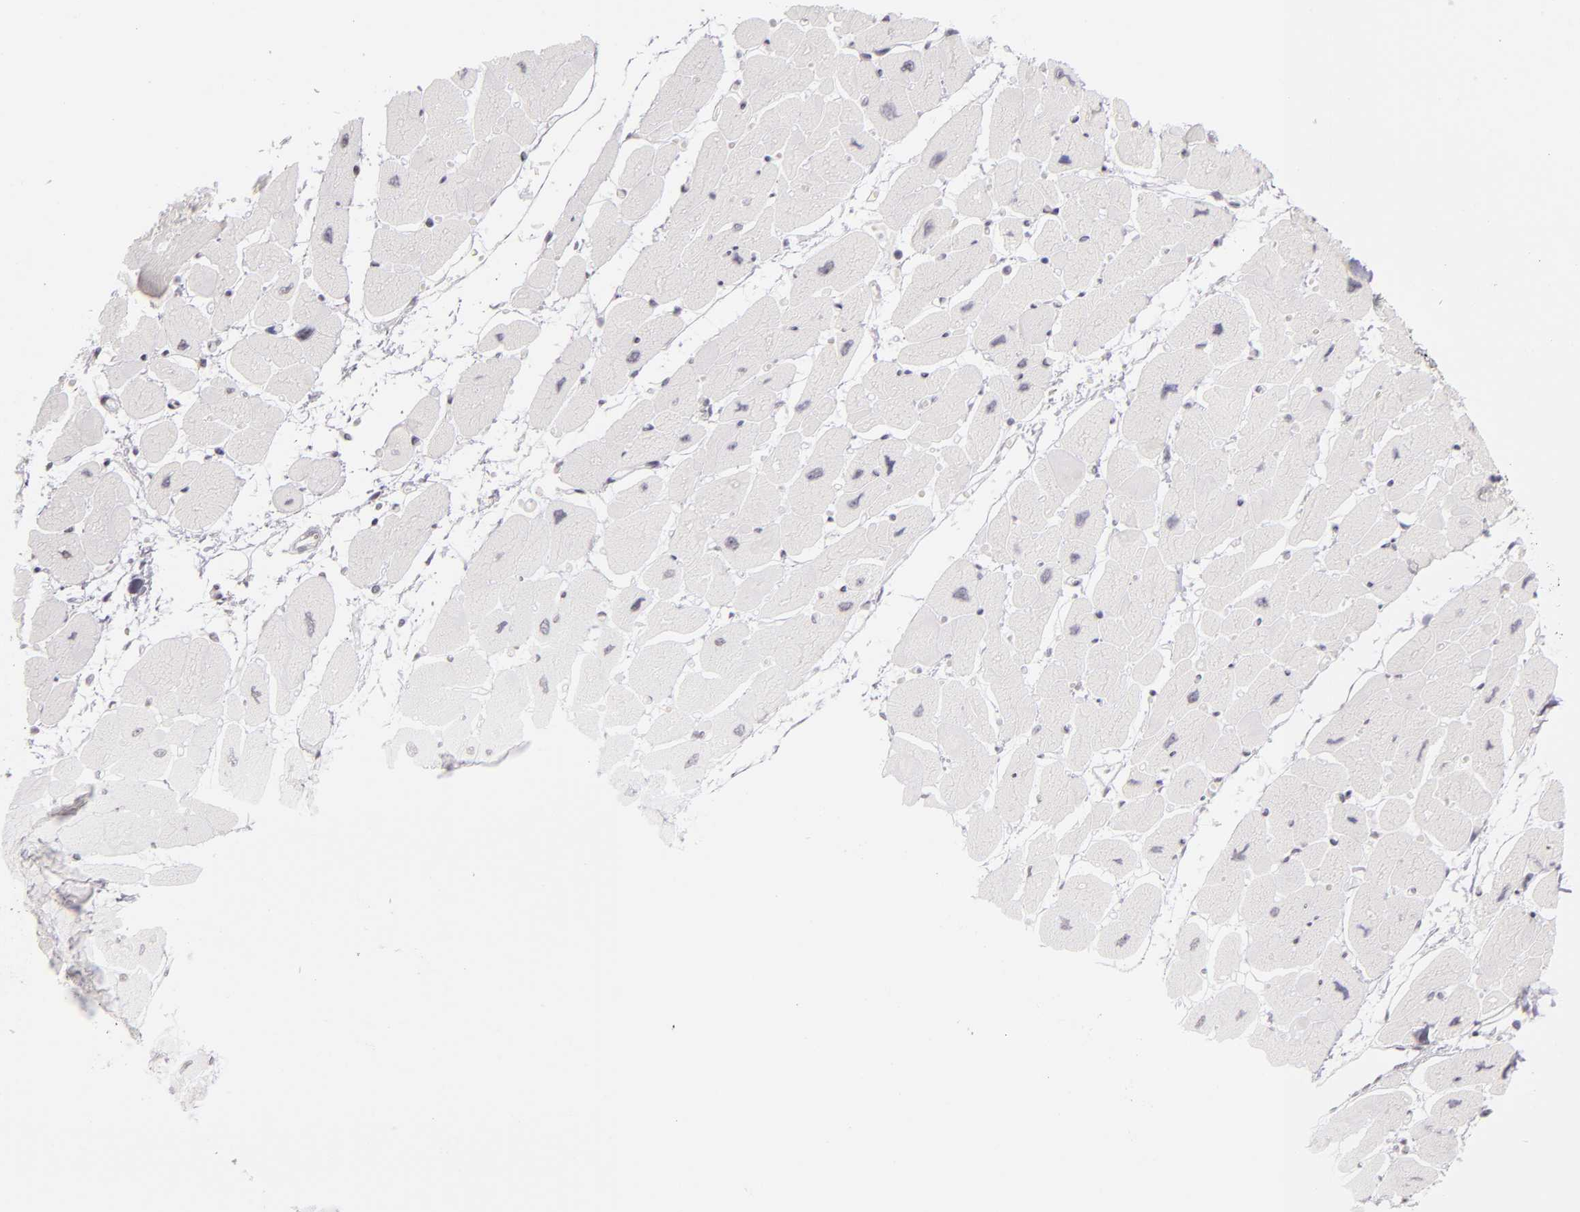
{"staining": {"intensity": "negative", "quantity": "none", "location": "none"}, "tissue": "heart muscle", "cell_type": "Cardiomyocytes", "image_type": "normal", "snomed": [{"axis": "morphology", "description": "Normal tissue, NOS"}, {"axis": "topography", "description": "Heart"}], "caption": "Immunohistochemistry (IHC) of unremarkable heart muscle reveals no expression in cardiomyocytes.", "gene": "CD40", "patient": {"sex": "female", "age": 54}}